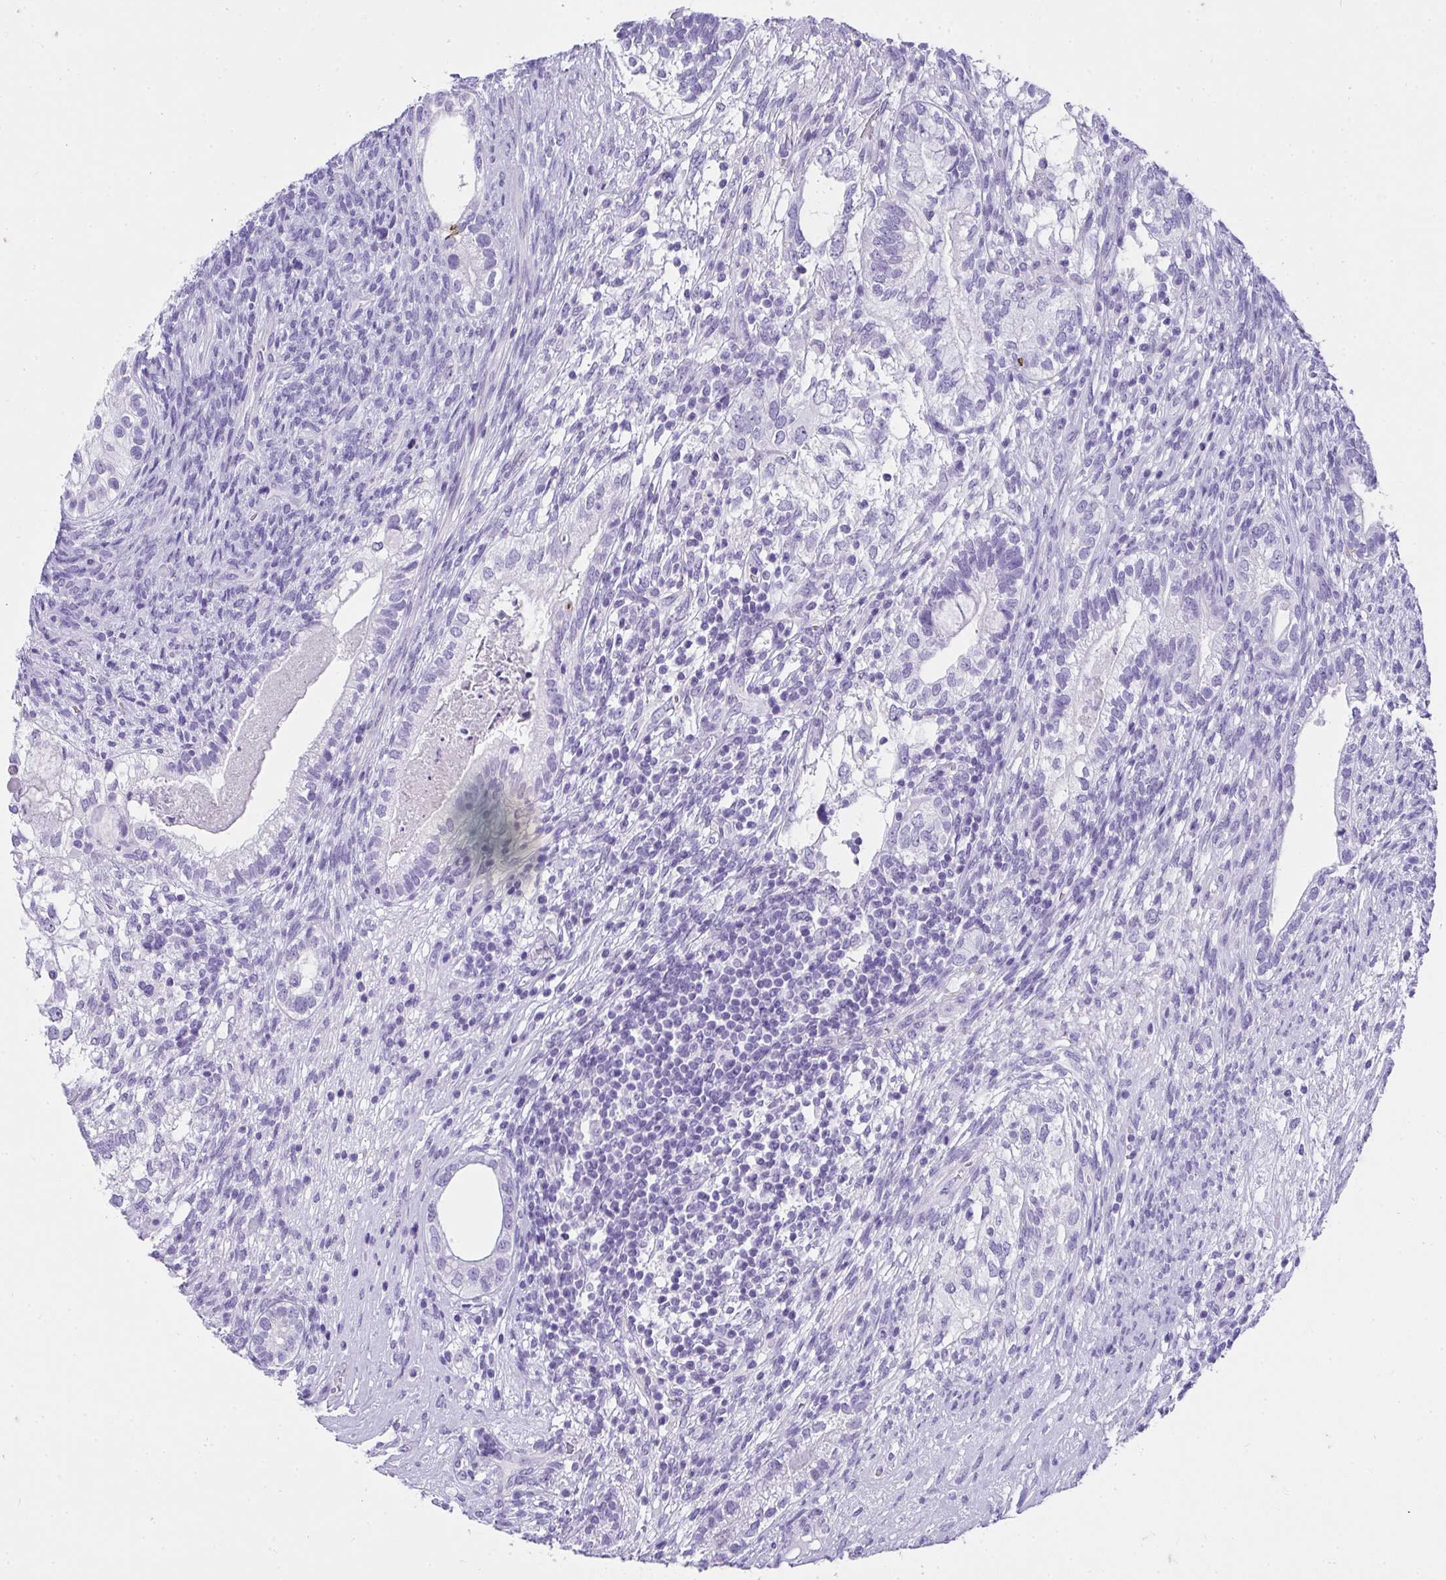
{"staining": {"intensity": "negative", "quantity": "none", "location": "none"}, "tissue": "testis cancer", "cell_type": "Tumor cells", "image_type": "cancer", "snomed": [{"axis": "morphology", "description": "Seminoma, NOS"}, {"axis": "morphology", "description": "Carcinoma, Embryonal, NOS"}, {"axis": "topography", "description": "Testis"}], "caption": "This is an immunohistochemistry (IHC) micrograph of human testis cancer (embryonal carcinoma). There is no staining in tumor cells.", "gene": "AVIL", "patient": {"sex": "male", "age": 41}}